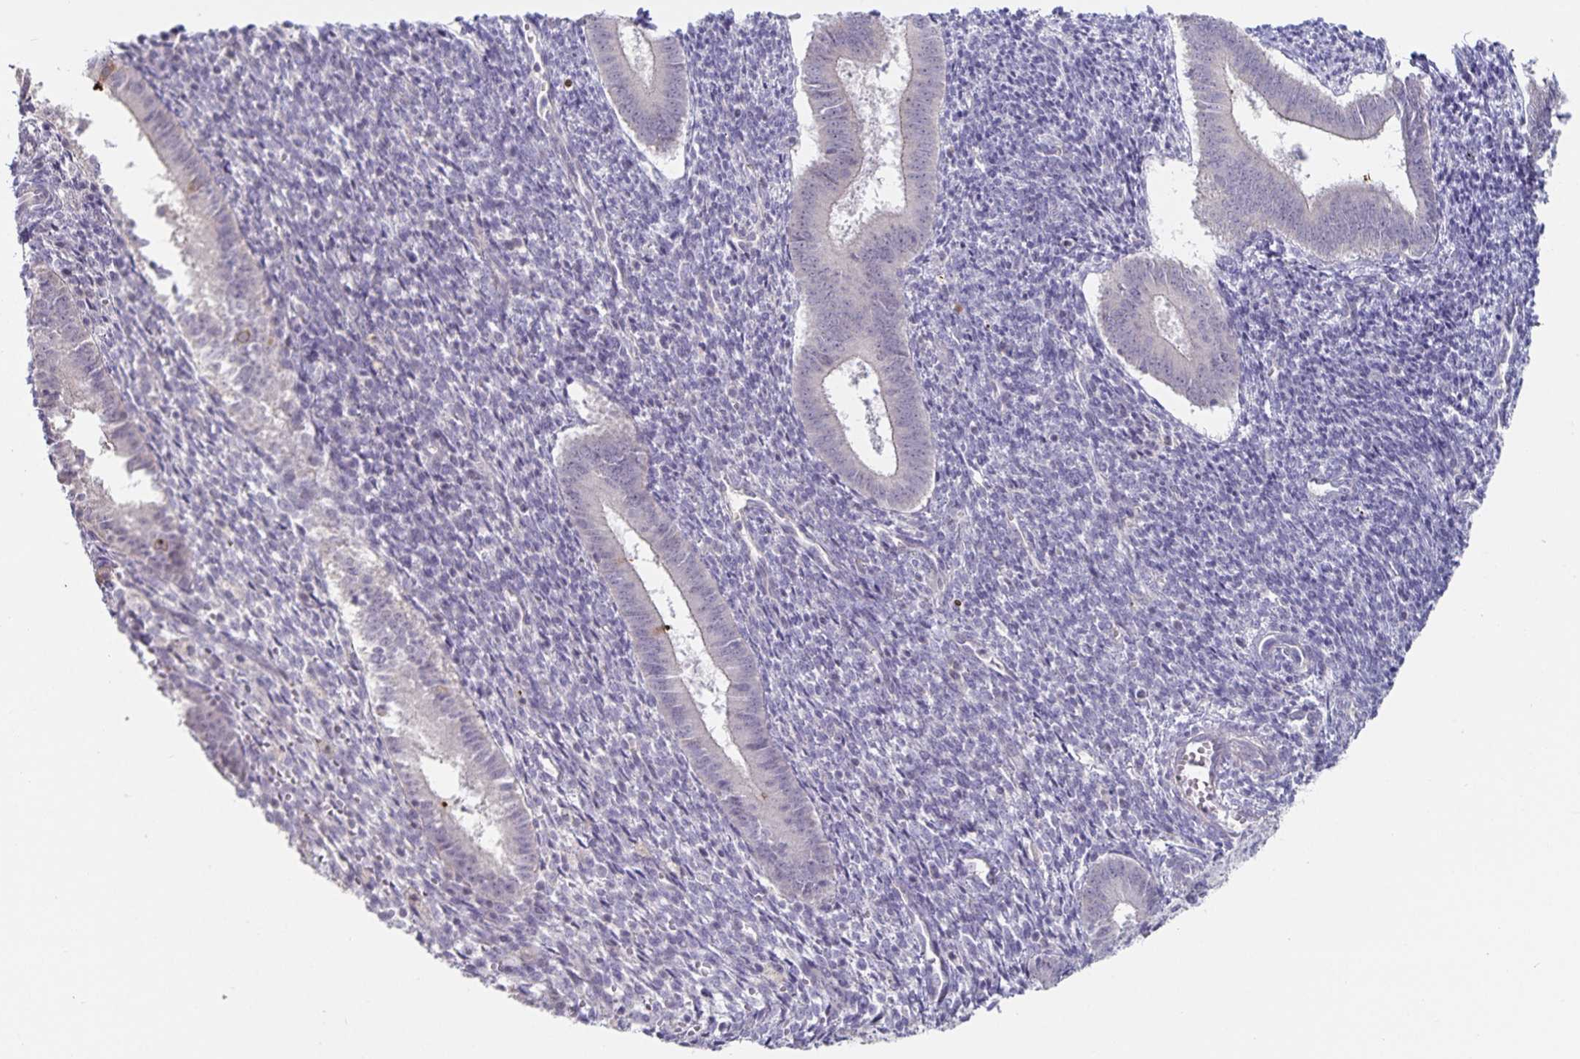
{"staining": {"intensity": "negative", "quantity": "none", "location": "none"}, "tissue": "endometrium", "cell_type": "Cells in endometrial stroma", "image_type": "normal", "snomed": [{"axis": "morphology", "description": "Normal tissue, NOS"}, {"axis": "topography", "description": "Endometrium"}], "caption": "This image is of benign endometrium stained with immunohistochemistry to label a protein in brown with the nuclei are counter-stained blue. There is no staining in cells in endometrial stroma.", "gene": "DNAH9", "patient": {"sex": "female", "age": 25}}